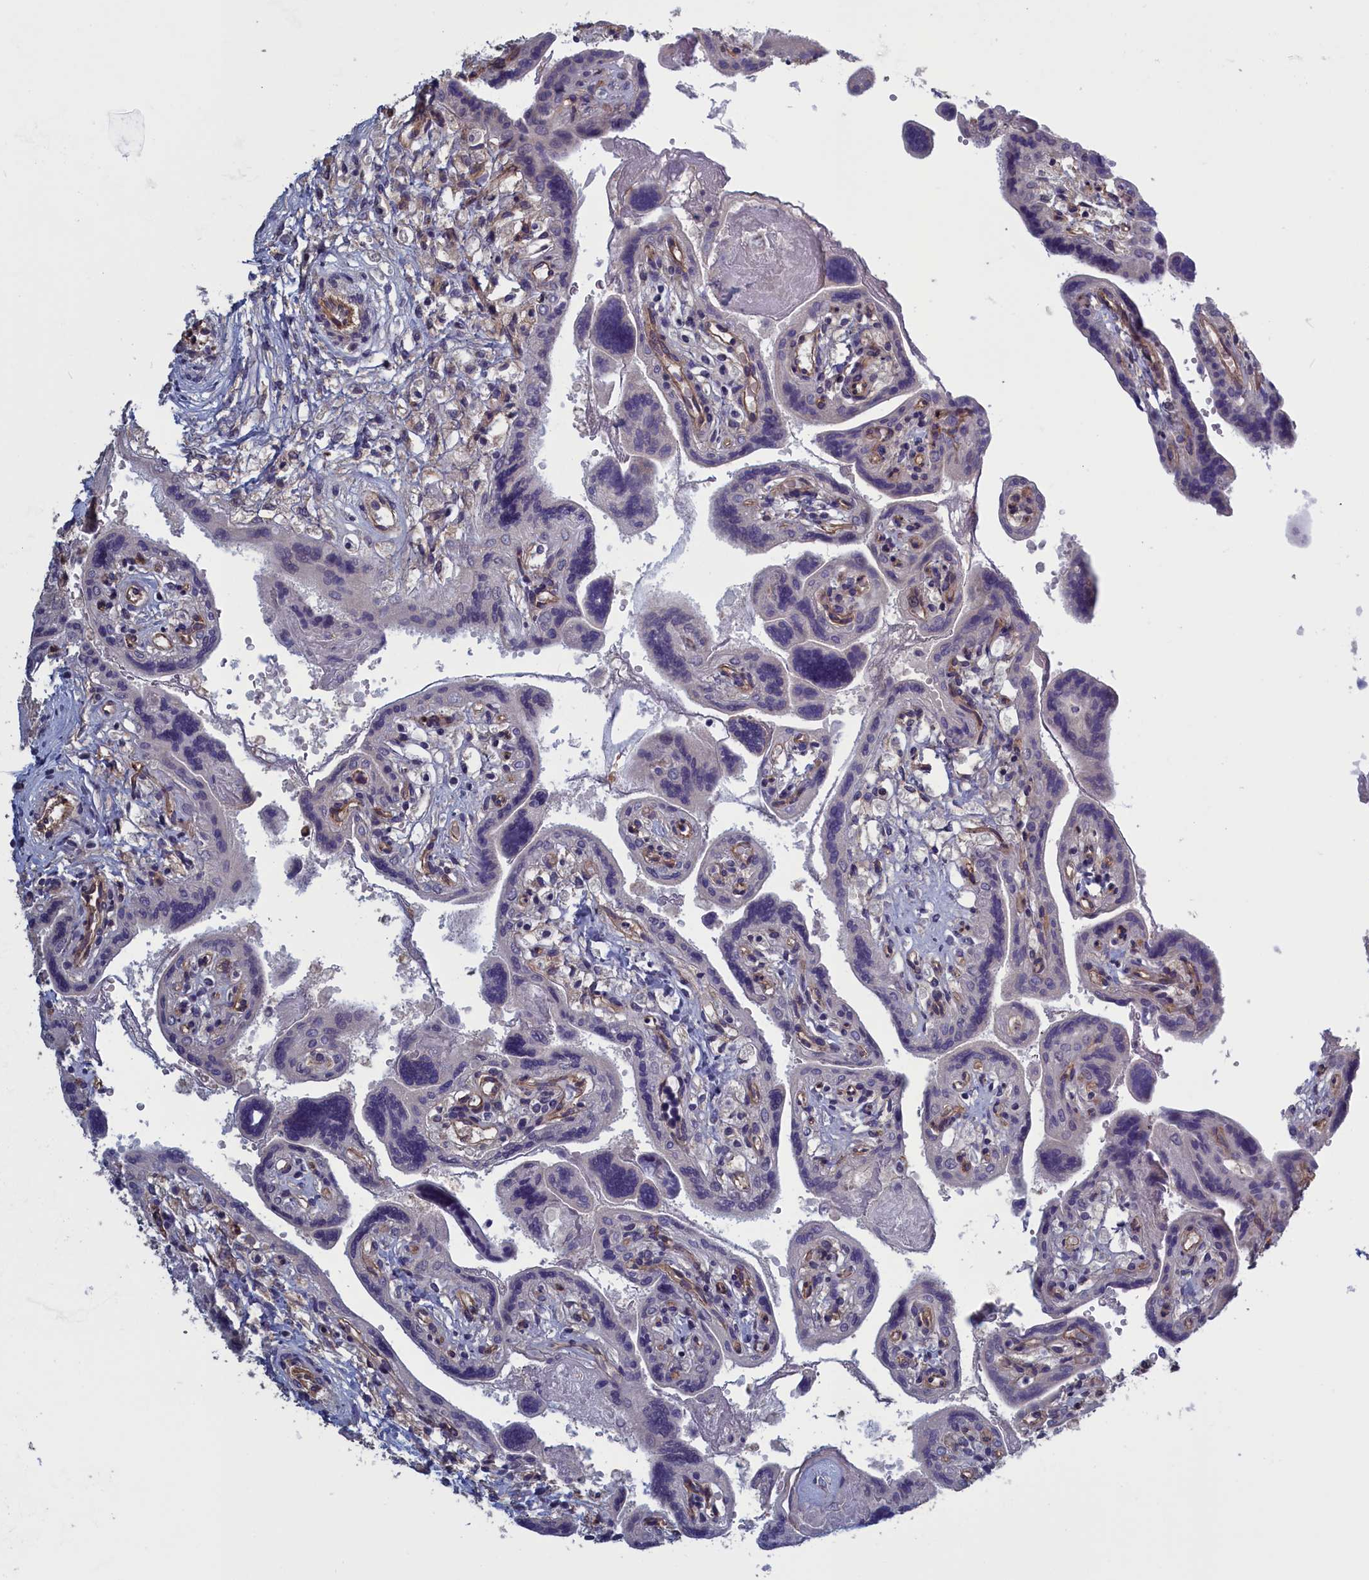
{"staining": {"intensity": "negative", "quantity": "none", "location": "none"}, "tissue": "placenta", "cell_type": "Decidual cells", "image_type": "normal", "snomed": [{"axis": "morphology", "description": "Normal tissue, NOS"}, {"axis": "topography", "description": "Placenta"}], "caption": "Photomicrograph shows no protein positivity in decidual cells of unremarkable placenta. (DAB (3,3'-diaminobenzidine) immunohistochemistry (IHC) visualized using brightfield microscopy, high magnification).", "gene": "PLP2", "patient": {"sex": "female", "age": 37}}